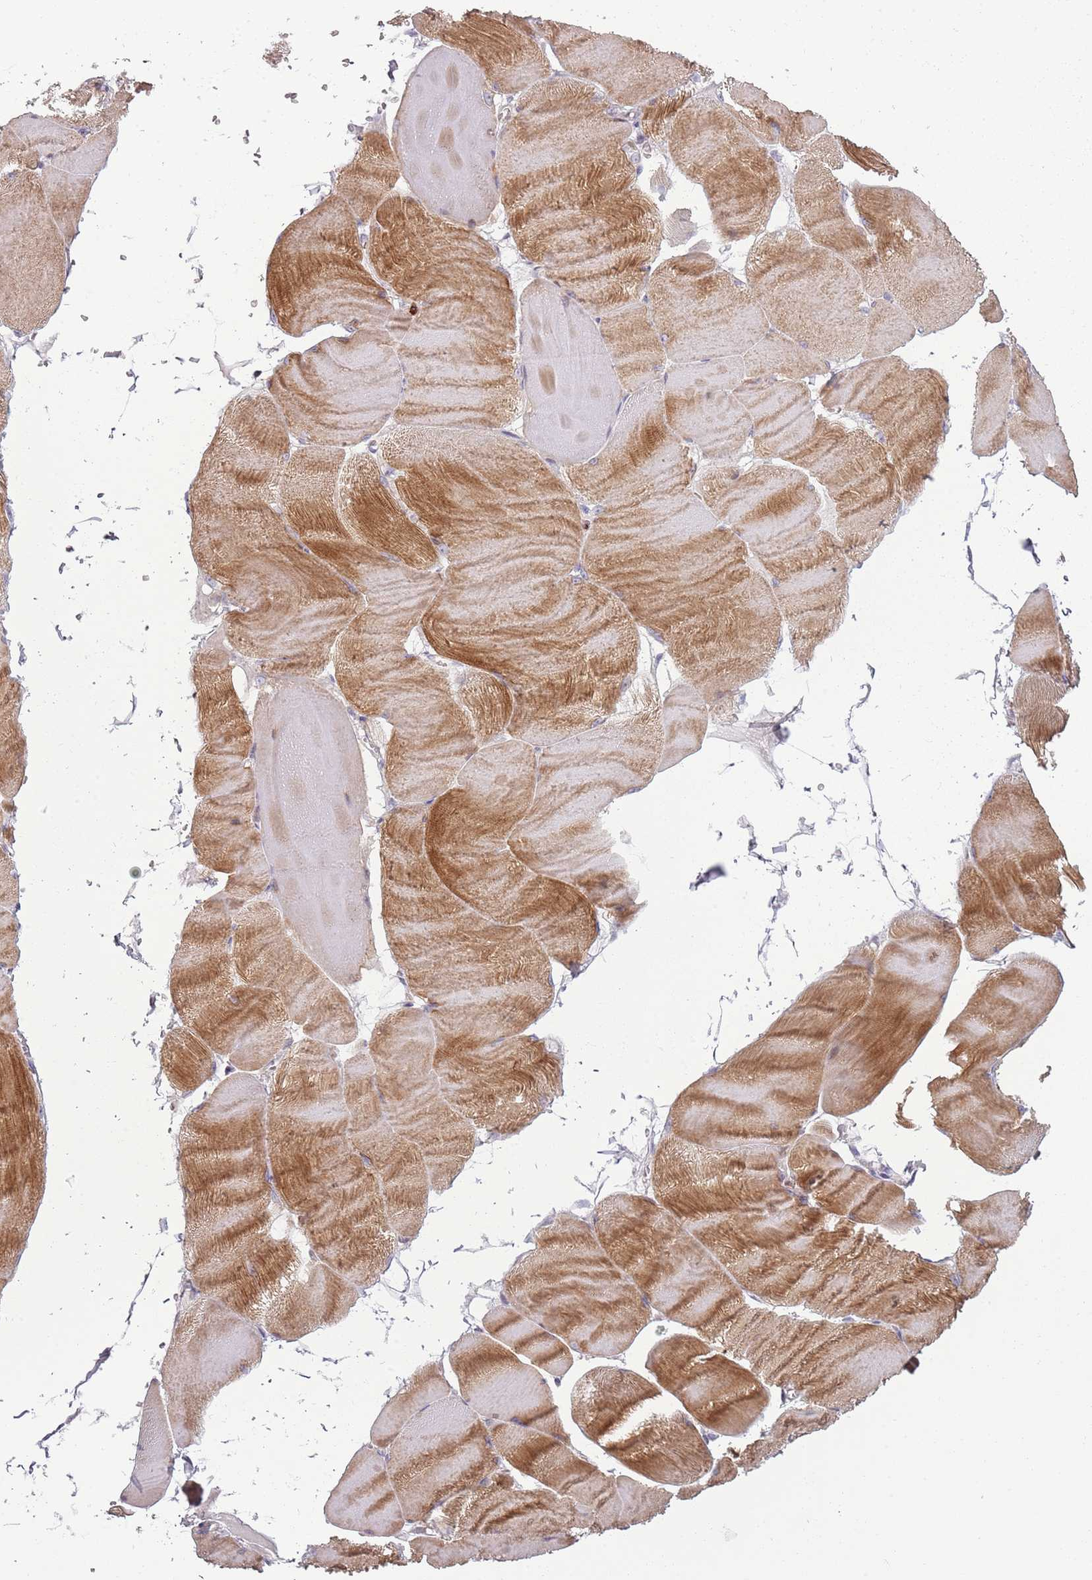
{"staining": {"intensity": "moderate", "quantity": ">75%", "location": "cytoplasmic/membranous"}, "tissue": "skeletal muscle", "cell_type": "Myocytes", "image_type": "normal", "snomed": [{"axis": "morphology", "description": "Normal tissue, NOS"}, {"axis": "morphology", "description": "Basal cell carcinoma"}, {"axis": "topography", "description": "Skeletal muscle"}], "caption": "Unremarkable skeletal muscle was stained to show a protein in brown. There is medium levels of moderate cytoplasmic/membranous positivity in about >75% of myocytes. The staining was performed using DAB (3,3'-diaminobenzidine), with brown indicating positive protein expression. Nuclei are stained blue with hematoxylin.", "gene": "ZNF583", "patient": {"sex": "female", "age": 64}}